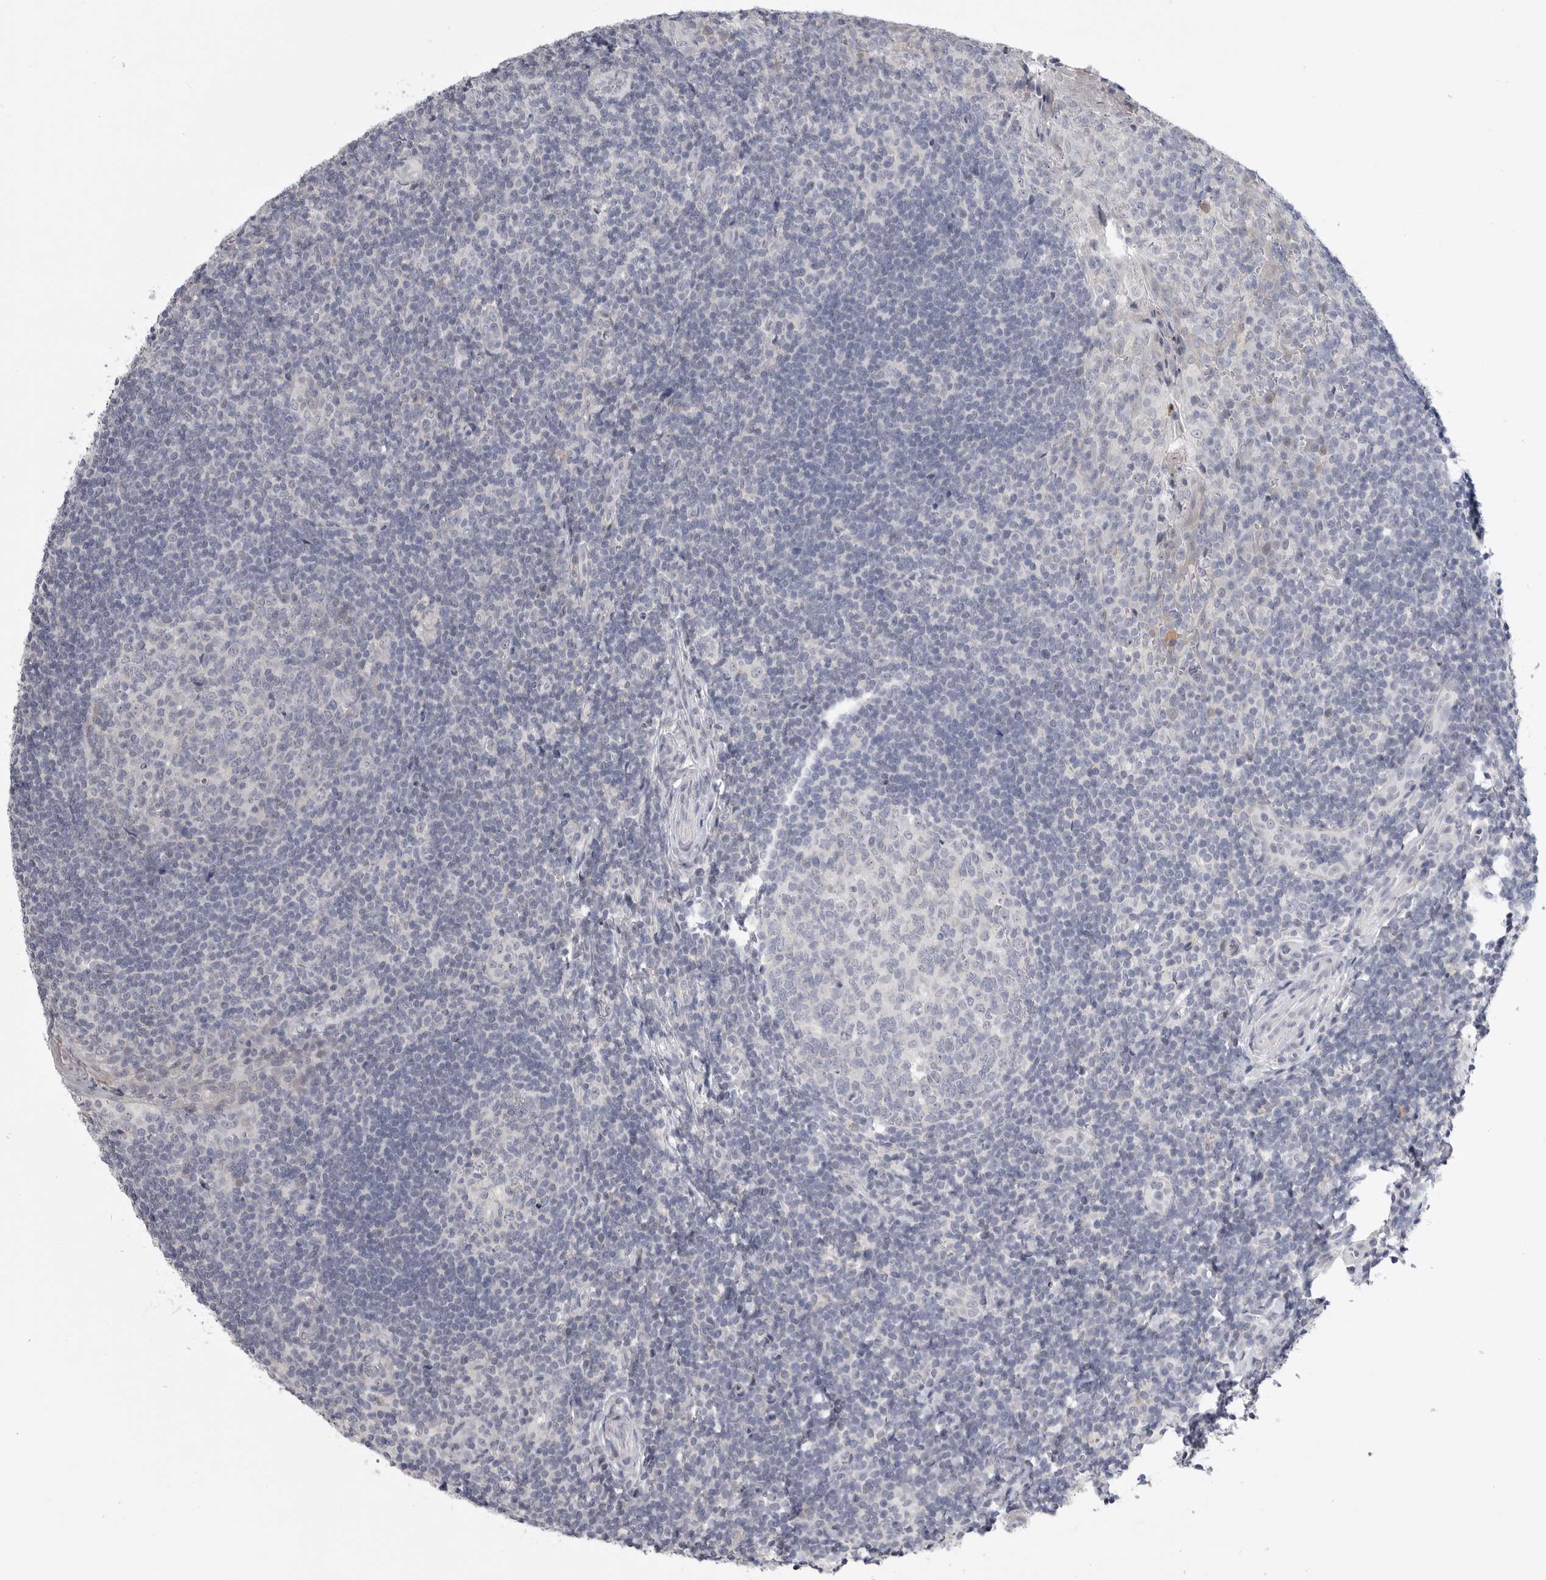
{"staining": {"intensity": "negative", "quantity": "none", "location": "none"}, "tissue": "tonsil", "cell_type": "Germinal center cells", "image_type": "normal", "snomed": [{"axis": "morphology", "description": "Normal tissue, NOS"}, {"axis": "topography", "description": "Tonsil"}], "caption": "Immunohistochemistry (IHC) micrograph of normal tonsil: human tonsil stained with DAB reveals no significant protein positivity in germinal center cells. The staining was performed using DAB (3,3'-diaminobenzidine) to visualize the protein expression in brown, while the nuclei were stained in blue with hematoxylin (Magnification: 20x).", "gene": "FBXO43", "patient": {"sex": "male", "age": 27}}